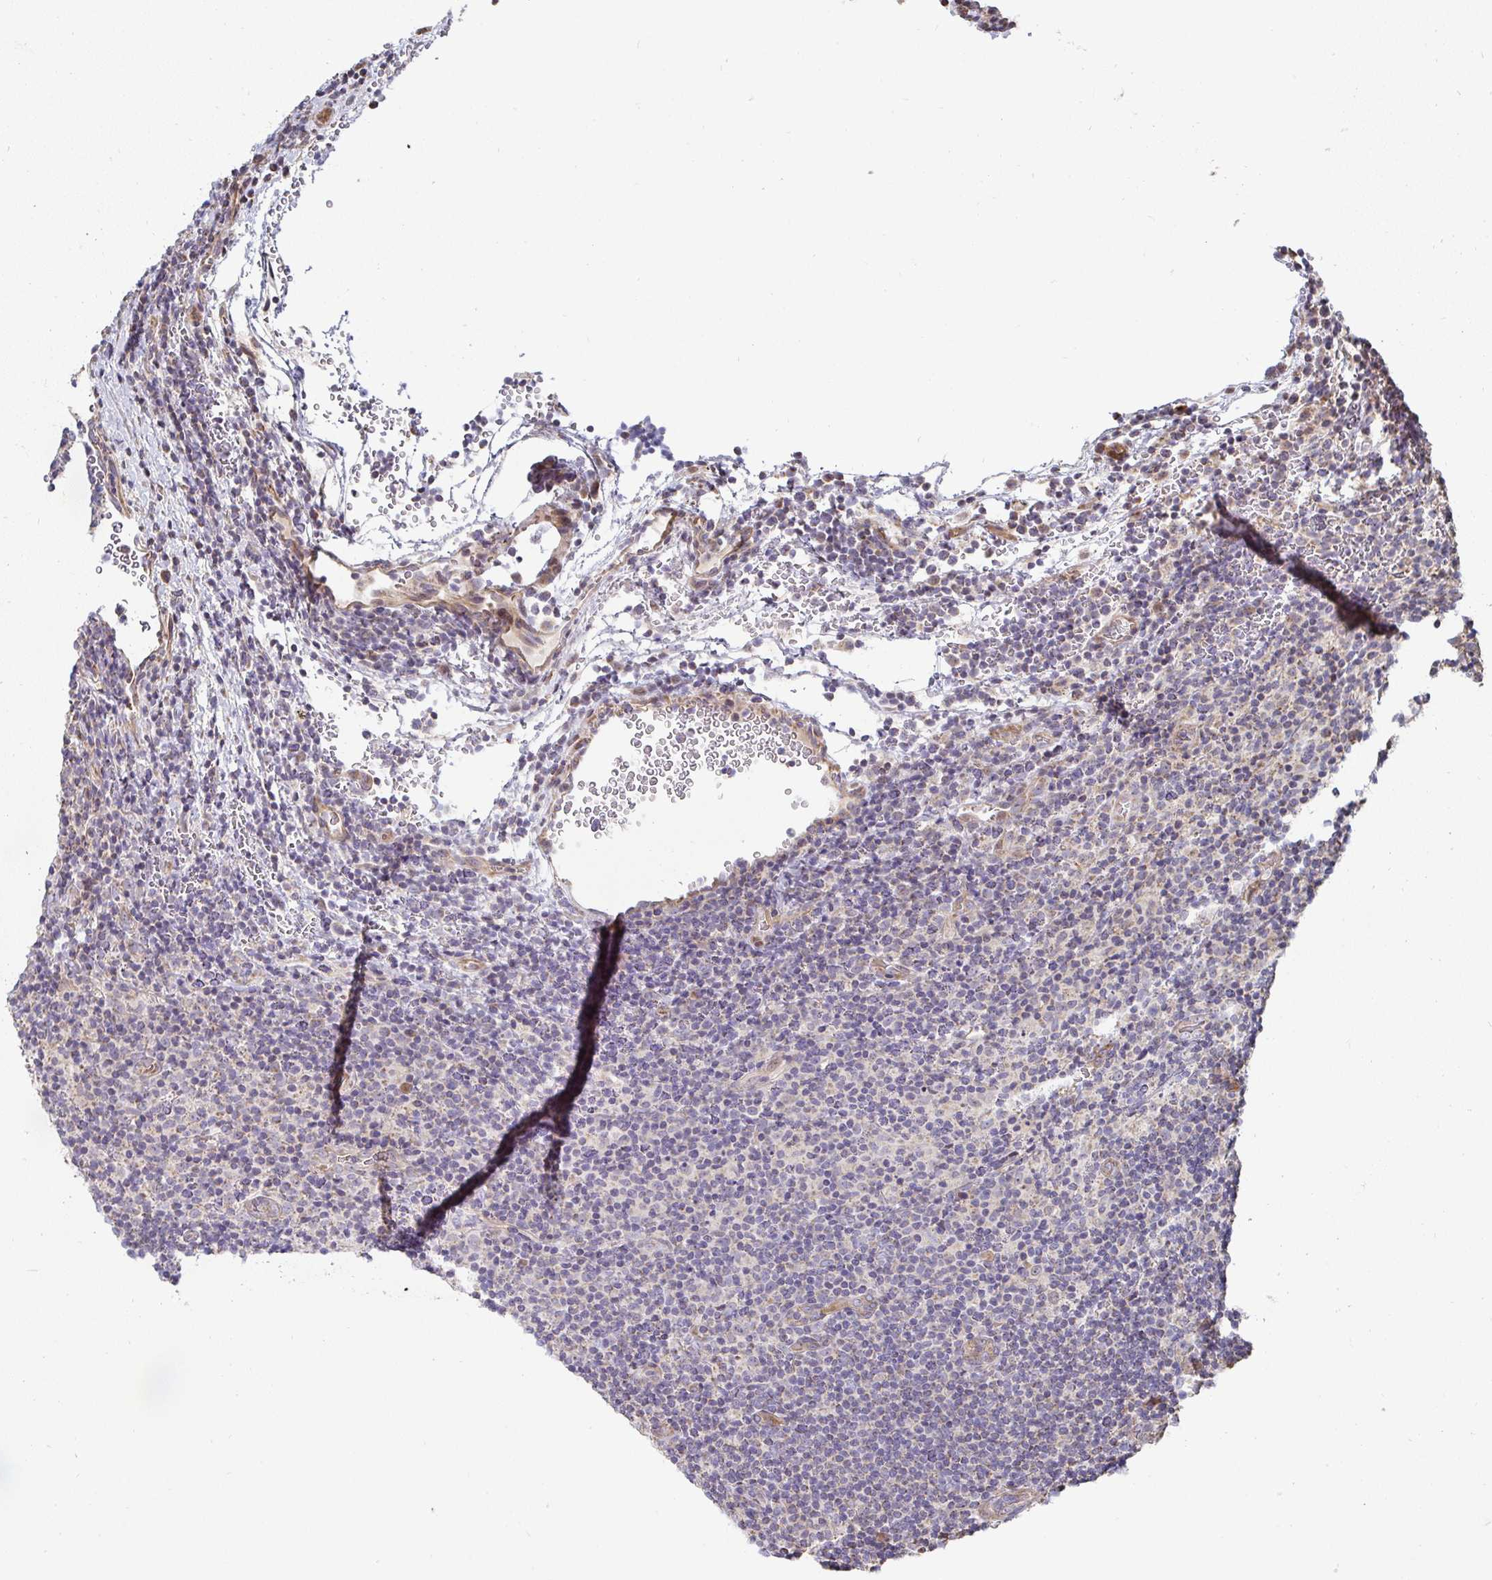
{"staining": {"intensity": "negative", "quantity": "none", "location": "none"}, "tissue": "lymphoma", "cell_type": "Tumor cells", "image_type": "cancer", "snomed": [{"axis": "morphology", "description": "Hodgkin's disease, NOS"}, {"axis": "topography", "description": "Lymph node"}], "caption": "Histopathology image shows no significant protein staining in tumor cells of Hodgkin's disease.", "gene": "AGTPBP1", "patient": {"sex": "female", "age": 57}}